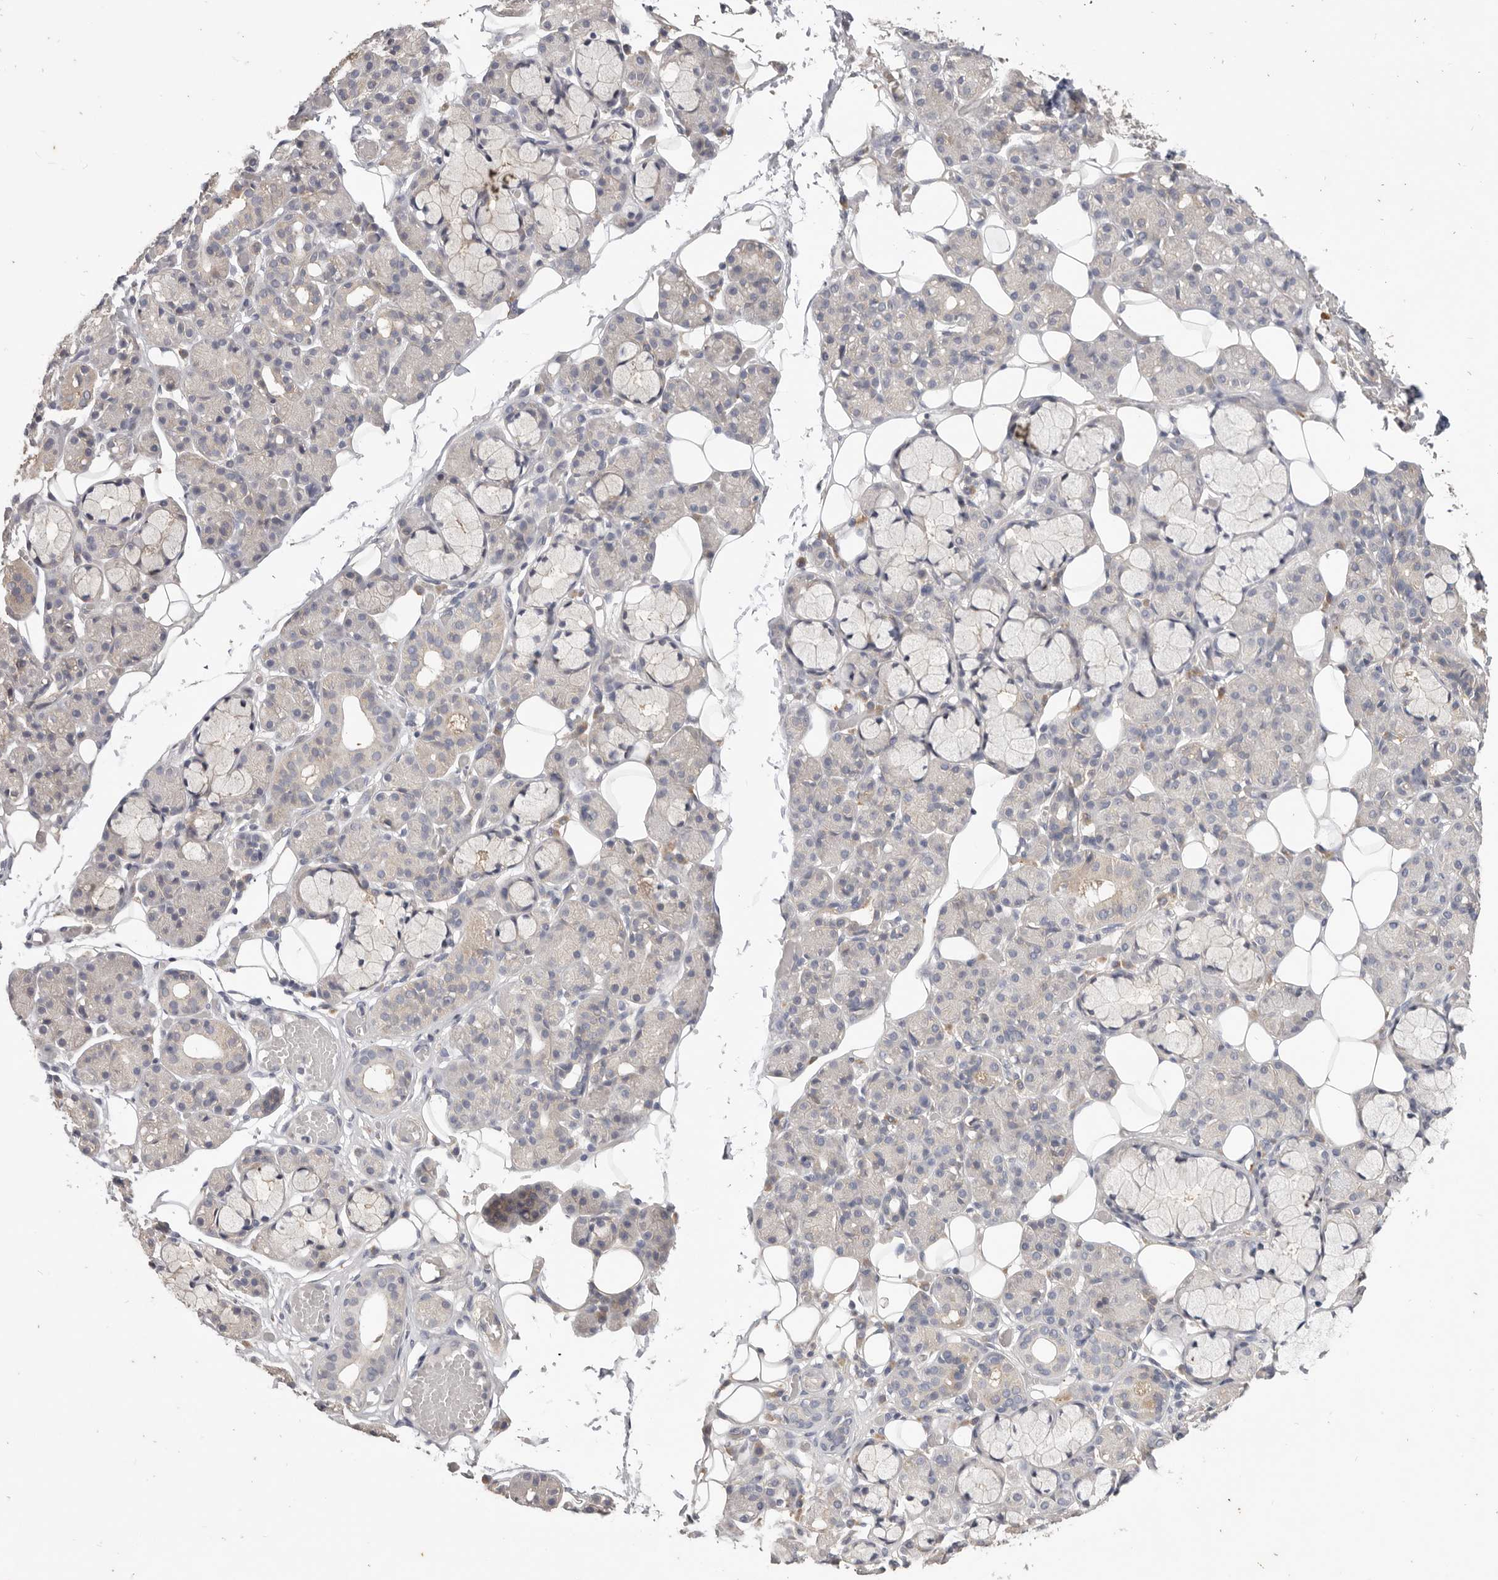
{"staining": {"intensity": "weak", "quantity": "<25%", "location": "cytoplasmic/membranous"}, "tissue": "salivary gland", "cell_type": "Glandular cells", "image_type": "normal", "snomed": [{"axis": "morphology", "description": "Normal tissue, NOS"}, {"axis": "topography", "description": "Salivary gland"}], "caption": "DAB immunohistochemical staining of unremarkable human salivary gland displays no significant staining in glandular cells.", "gene": "WDR77", "patient": {"sex": "male", "age": 63}}